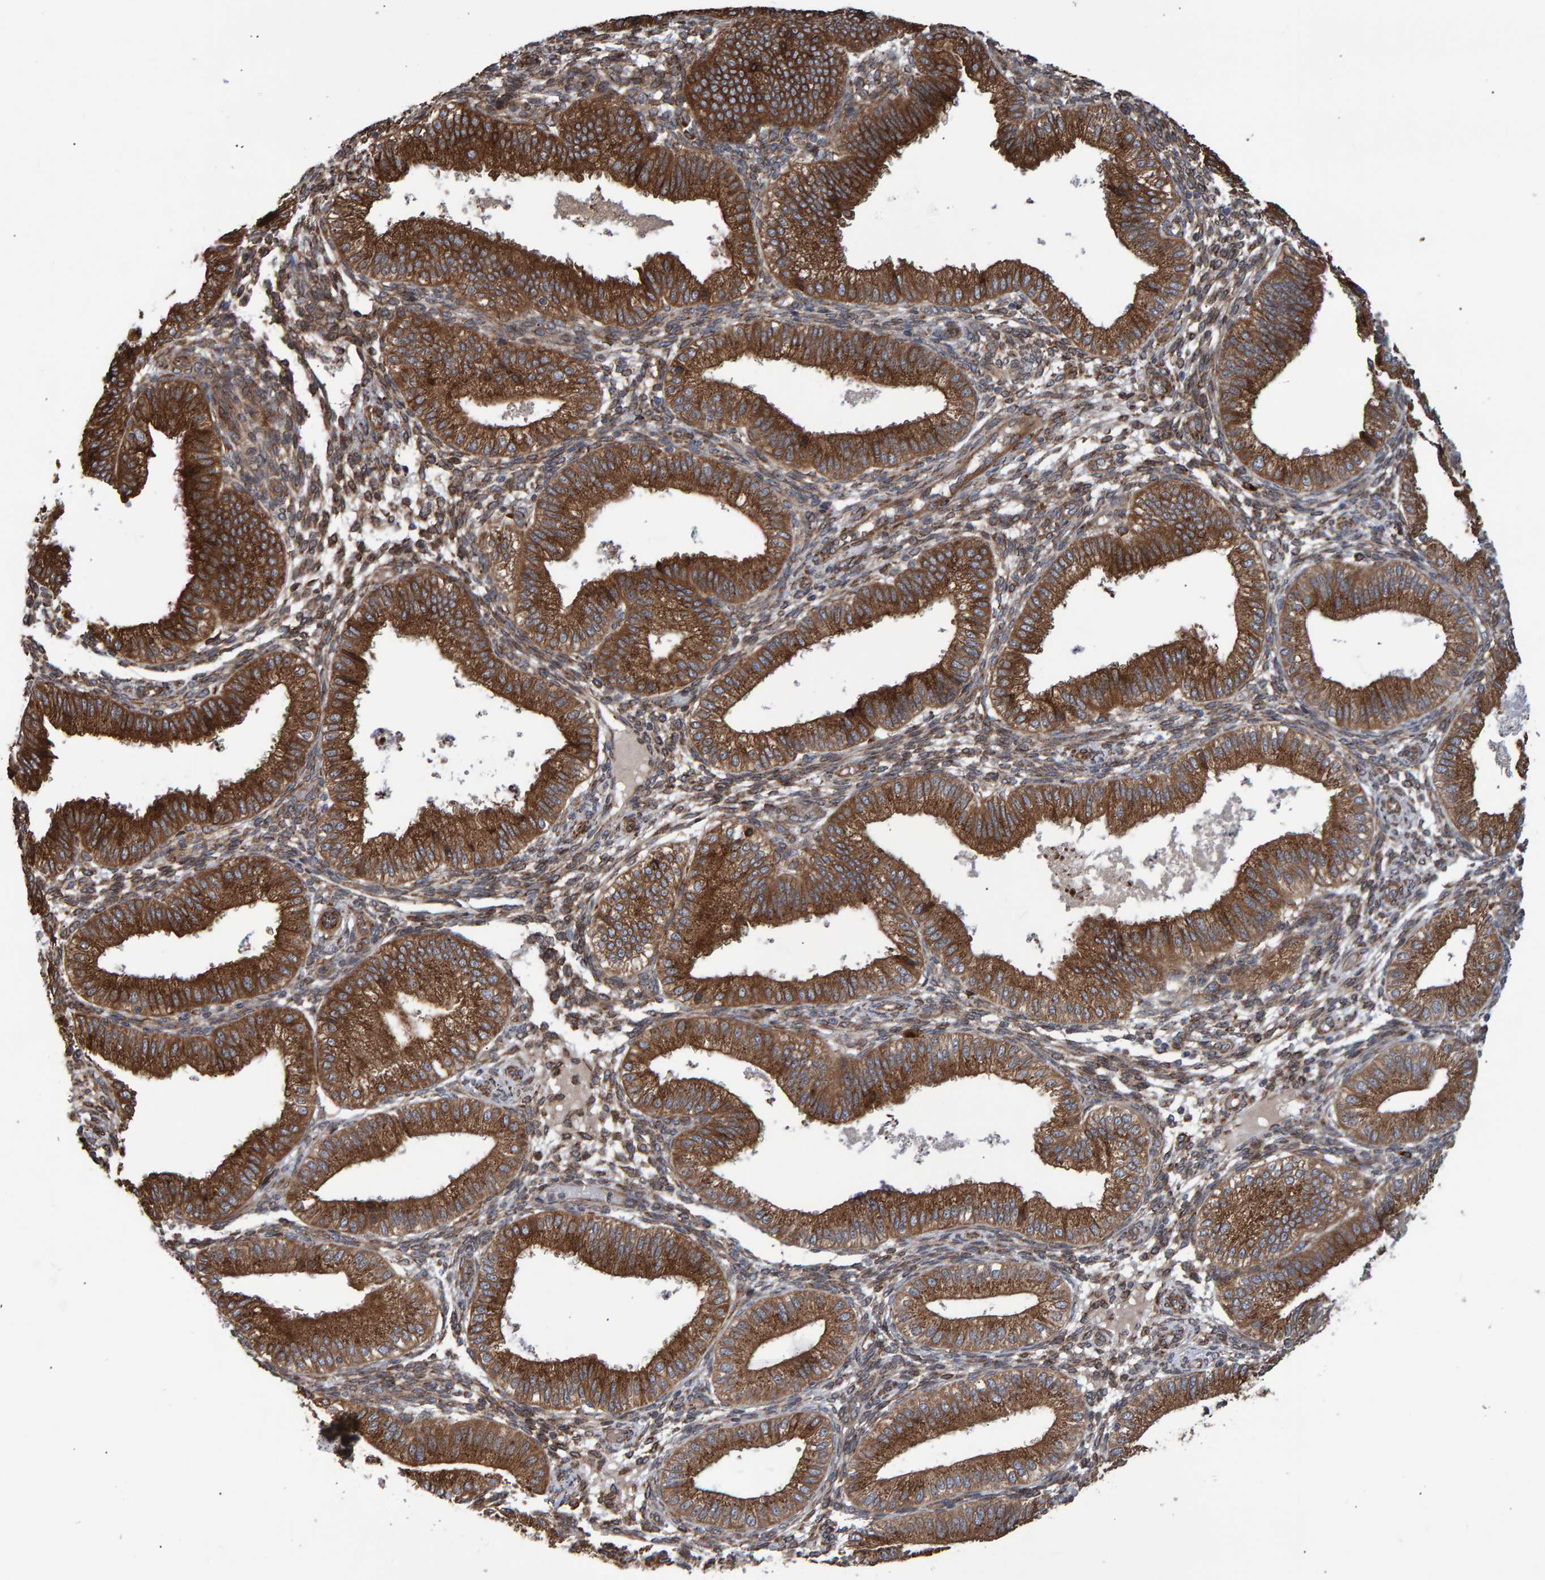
{"staining": {"intensity": "moderate", "quantity": ">75%", "location": "cytoplasmic/membranous"}, "tissue": "endometrium", "cell_type": "Cells in endometrial stroma", "image_type": "normal", "snomed": [{"axis": "morphology", "description": "Normal tissue, NOS"}, {"axis": "topography", "description": "Endometrium"}], "caption": "A brown stain highlights moderate cytoplasmic/membranous positivity of a protein in cells in endometrial stroma of unremarkable human endometrium. Nuclei are stained in blue.", "gene": "FAM117A", "patient": {"sex": "female", "age": 39}}